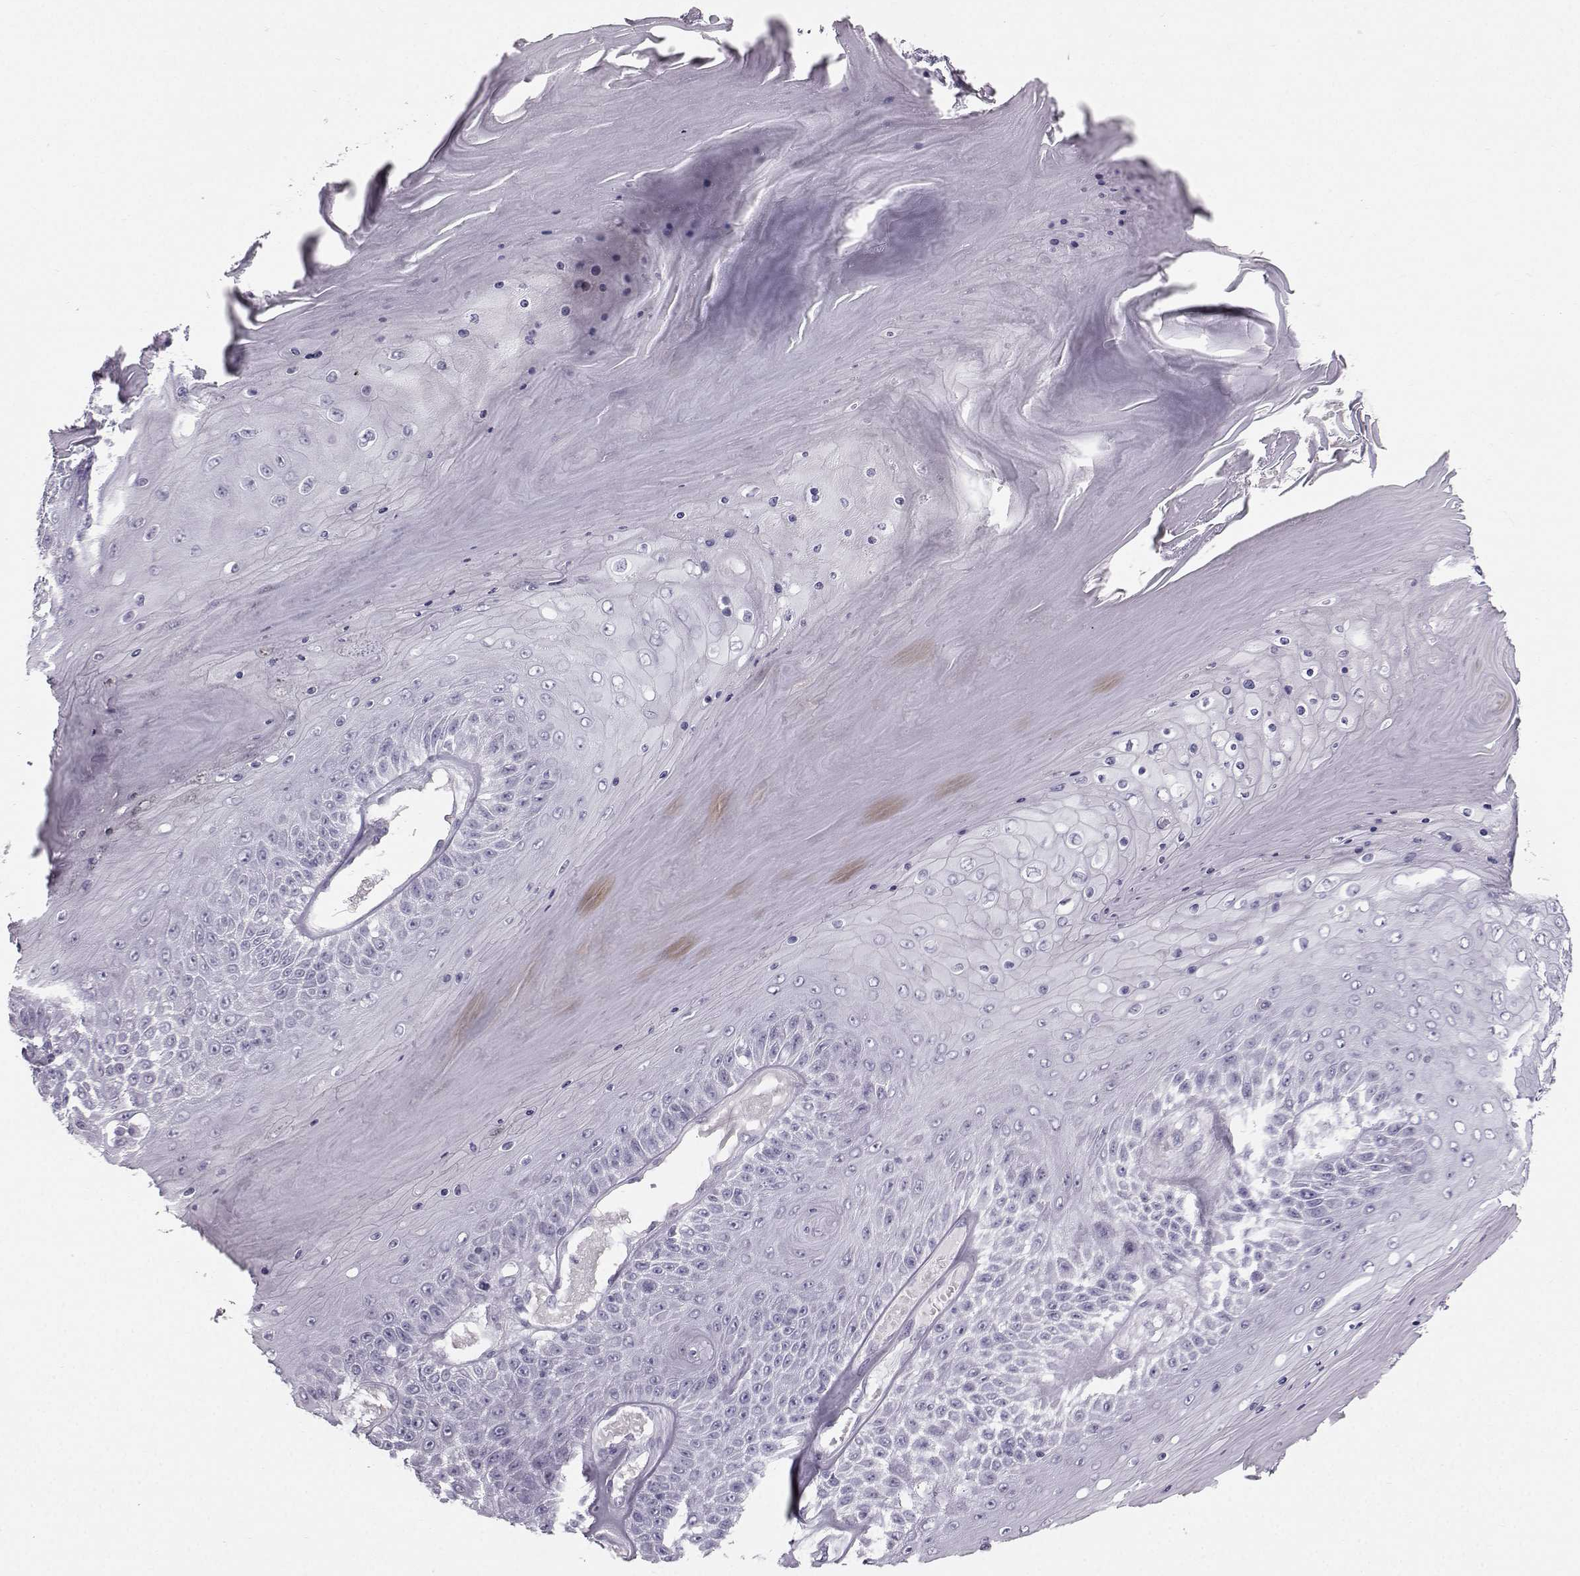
{"staining": {"intensity": "negative", "quantity": "none", "location": "none"}, "tissue": "skin cancer", "cell_type": "Tumor cells", "image_type": "cancer", "snomed": [{"axis": "morphology", "description": "Squamous cell carcinoma, NOS"}, {"axis": "topography", "description": "Skin"}], "caption": "Skin squamous cell carcinoma was stained to show a protein in brown. There is no significant positivity in tumor cells.", "gene": "CASR", "patient": {"sex": "male", "age": 62}}